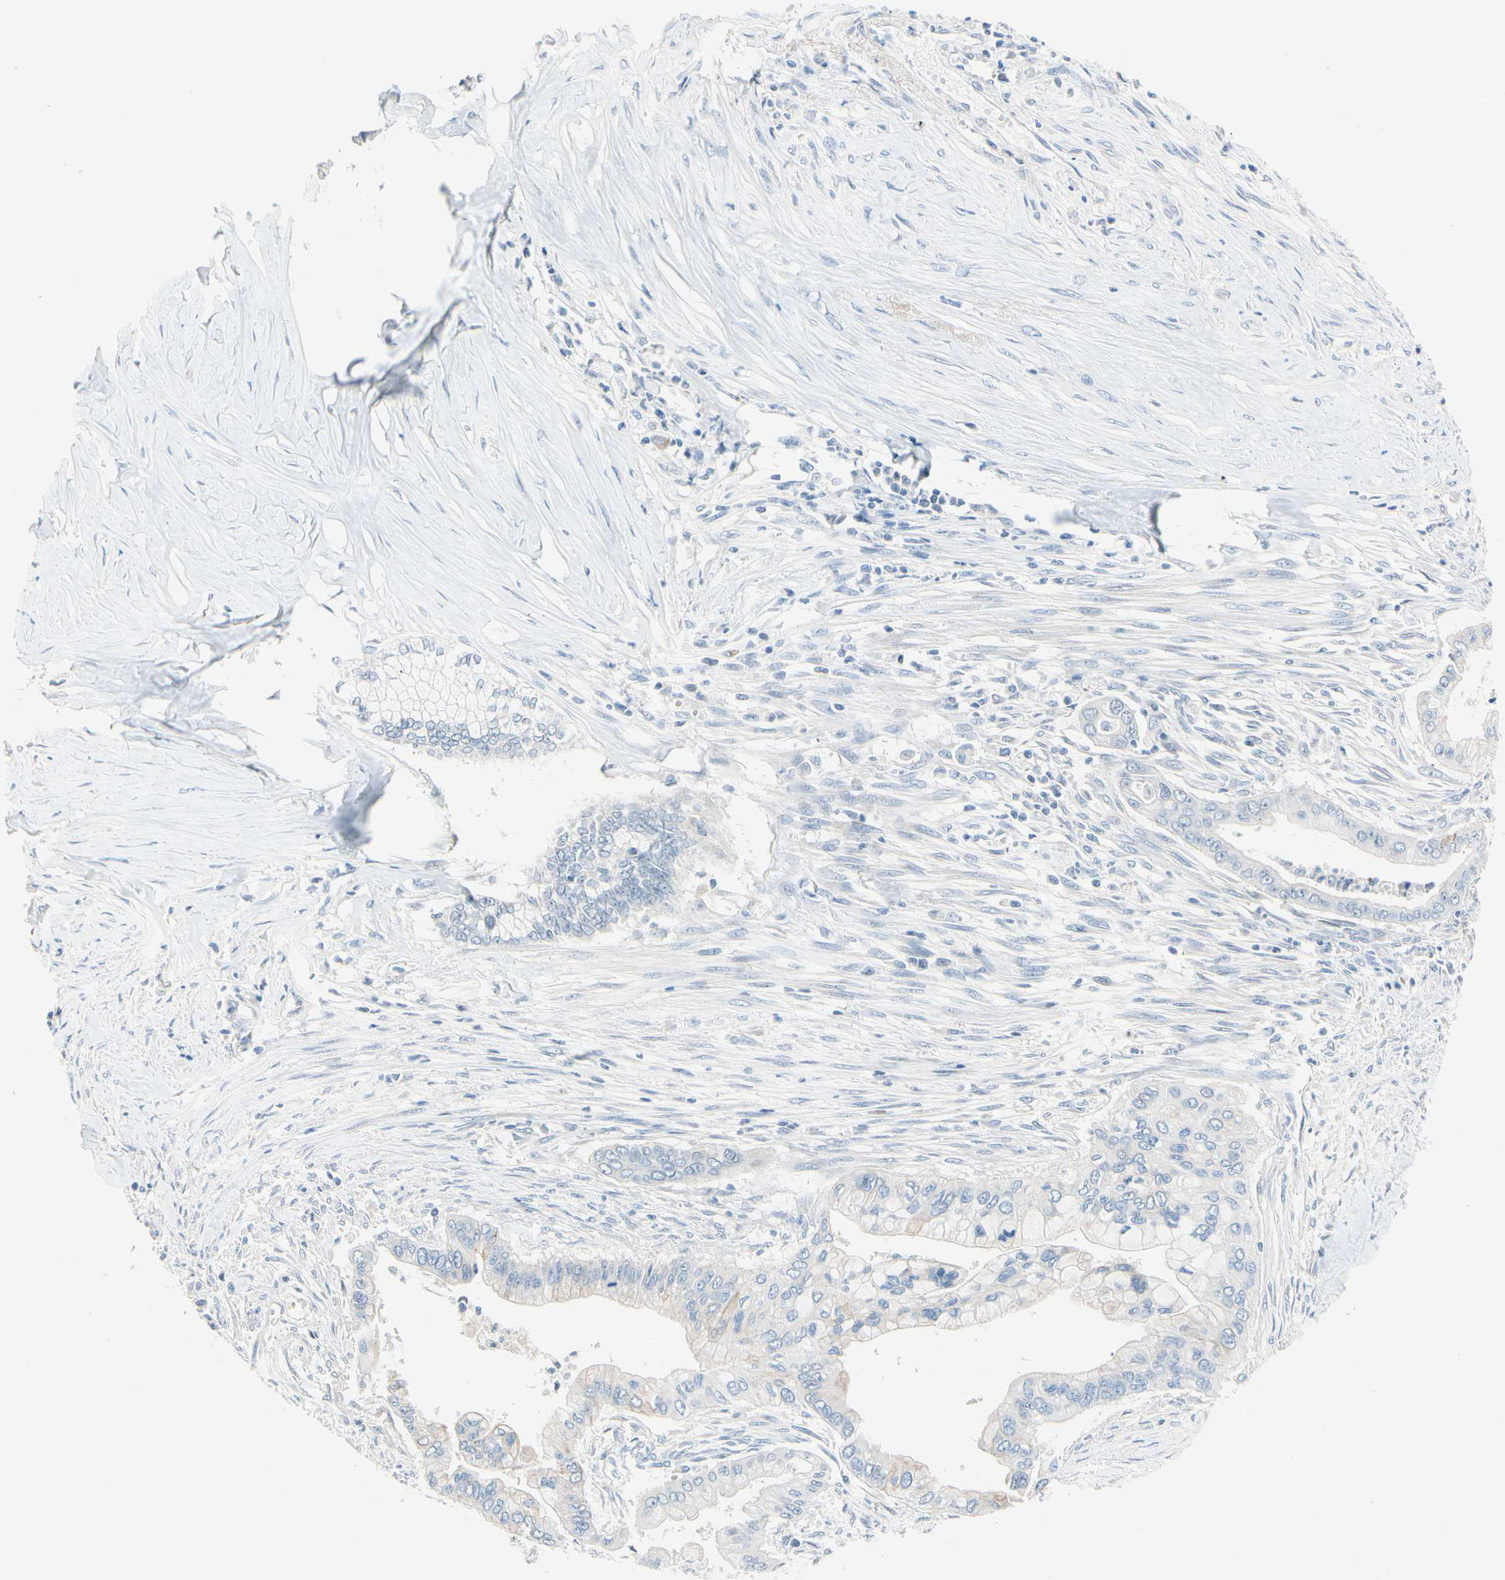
{"staining": {"intensity": "negative", "quantity": "none", "location": "none"}, "tissue": "pancreatic cancer", "cell_type": "Tumor cells", "image_type": "cancer", "snomed": [{"axis": "morphology", "description": "Adenocarcinoma, NOS"}, {"axis": "topography", "description": "Pancreas"}], "caption": "This is an immunohistochemistry (IHC) histopathology image of pancreatic cancer. There is no positivity in tumor cells.", "gene": "CNDP1", "patient": {"sex": "male", "age": 59}}